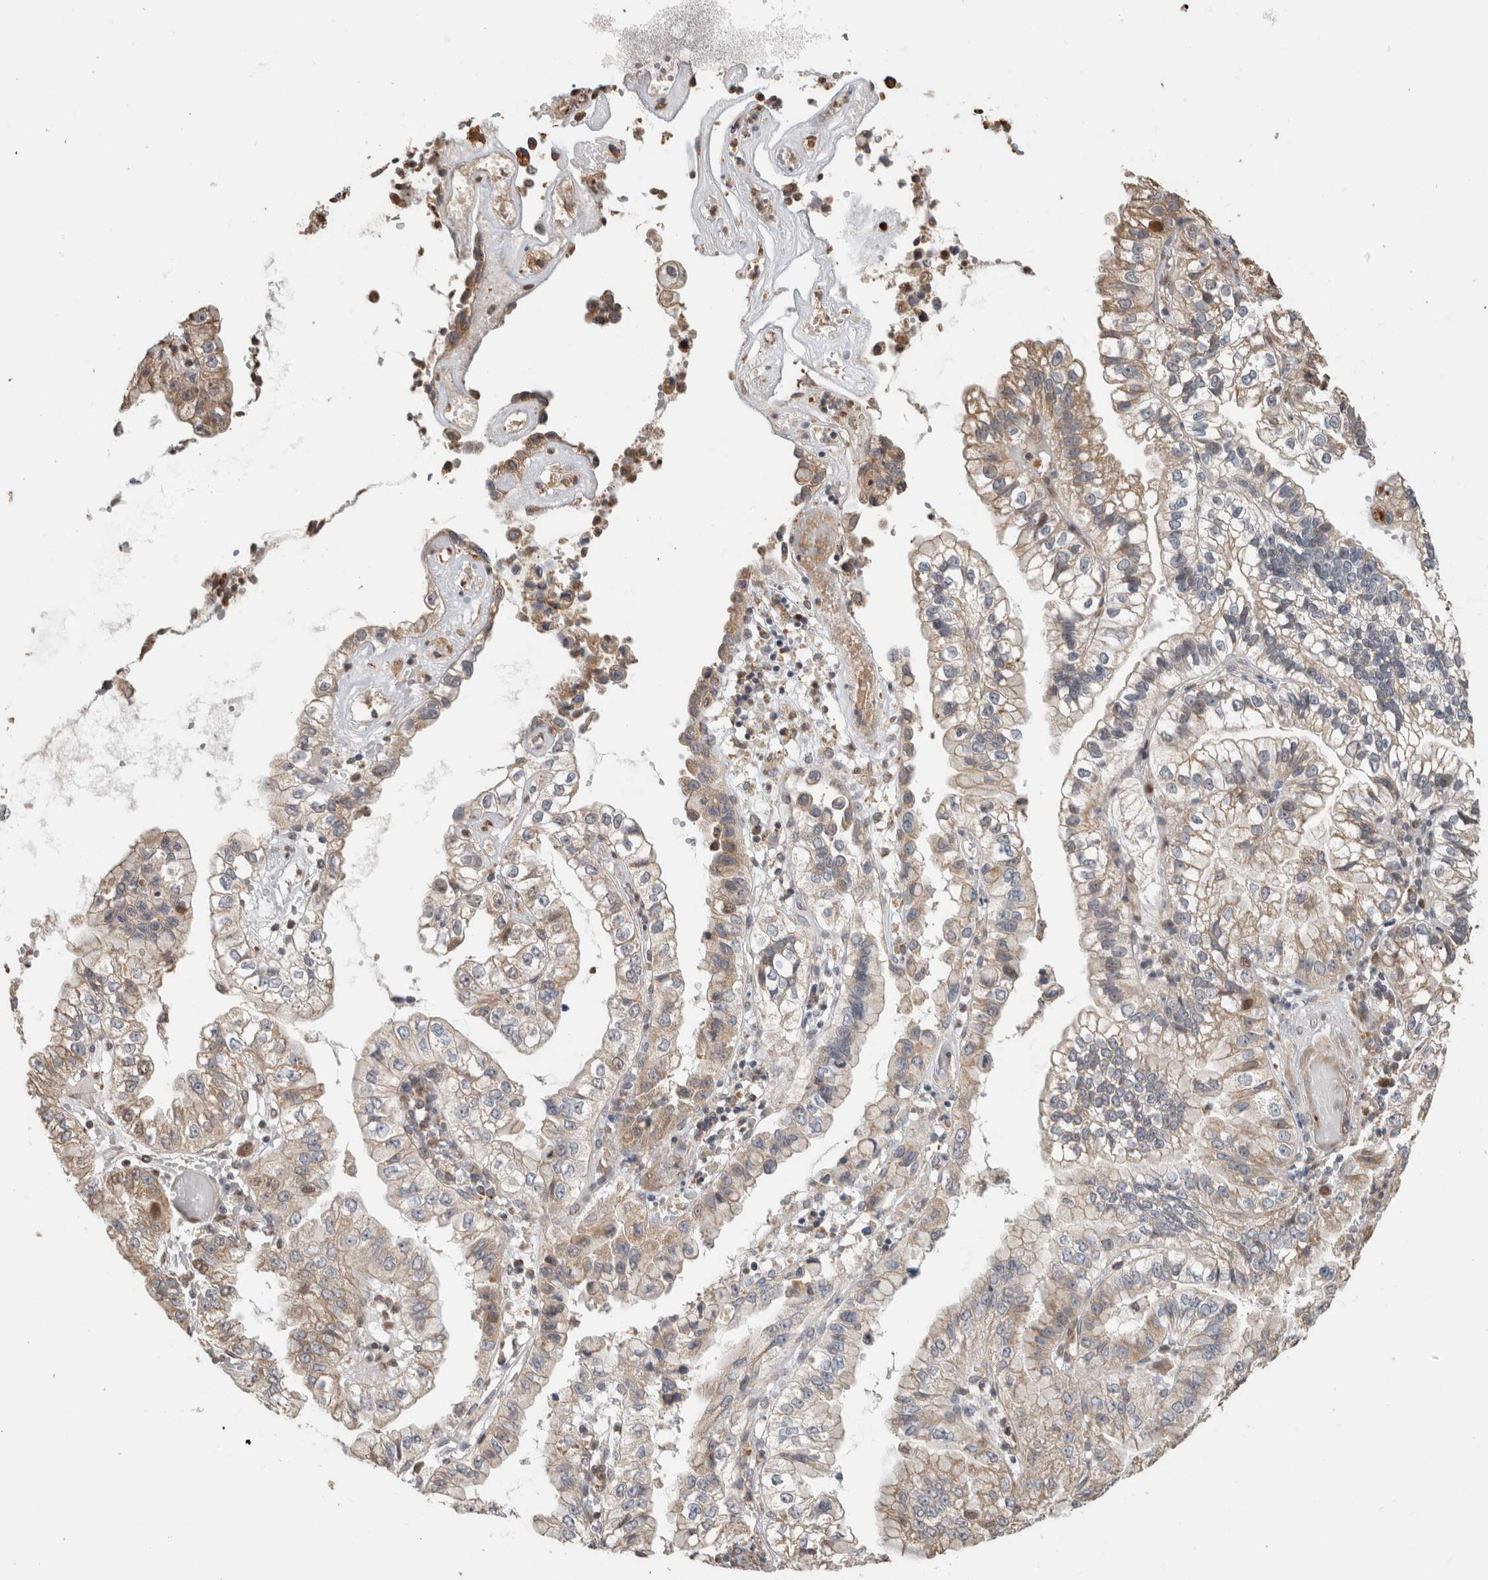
{"staining": {"intensity": "weak", "quantity": "25%-75%", "location": "cytoplasmic/membranous"}, "tissue": "liver cancer", "cell_type": "Tumor cells", "image_type": "cancer", "snomed": [{"axis": "morphology", "description": "Cholangiocarcinoma"}, {"axis": "topography", "description": "Liver"}], "caption": "Cholangiocarcinoma (liver) stained for a protein exhibits weak cytoplasmic/membranous positivity in tumor cells.", "gene": "GINS4", "patient": {"sex": "female", "age": 79}}